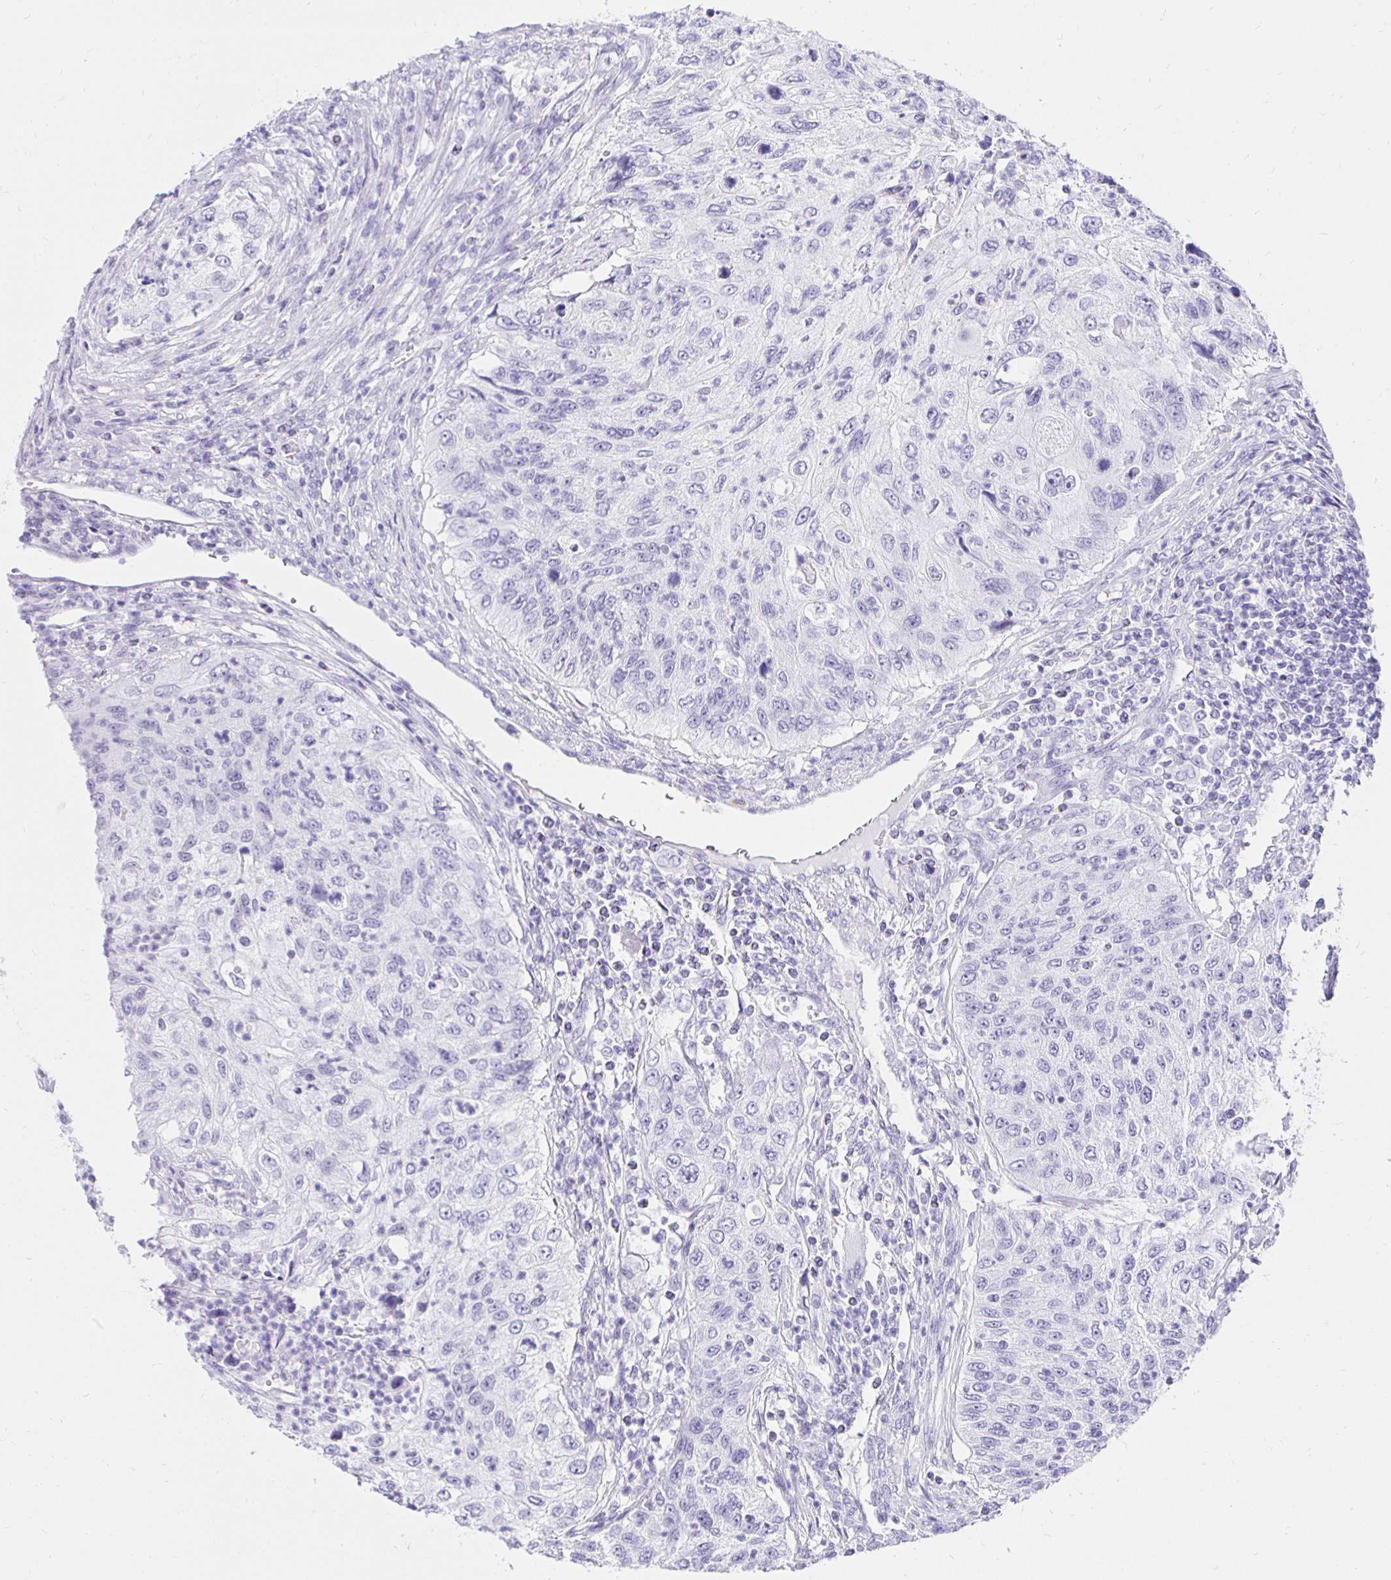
{"staining": {"intensity": "negative", "quantity": "none", "location": "none"}, "tissue": "urothelial cancer", "cell_type": "Tumor cells", "image_type": "cancer", "snomed": [{"axis": "morphology", "description": "Urothelial carcinoma, High grade"}, {"axis": "topography", "description": "Urinary bladder"}], "caption": "Human urothelial carcinoma (high-grade) stained for a protein using immunohistochemistry displays no expression in tumor cells.", "gene": "ZNF579", "patient": {"sex": "female", "age": 60}}